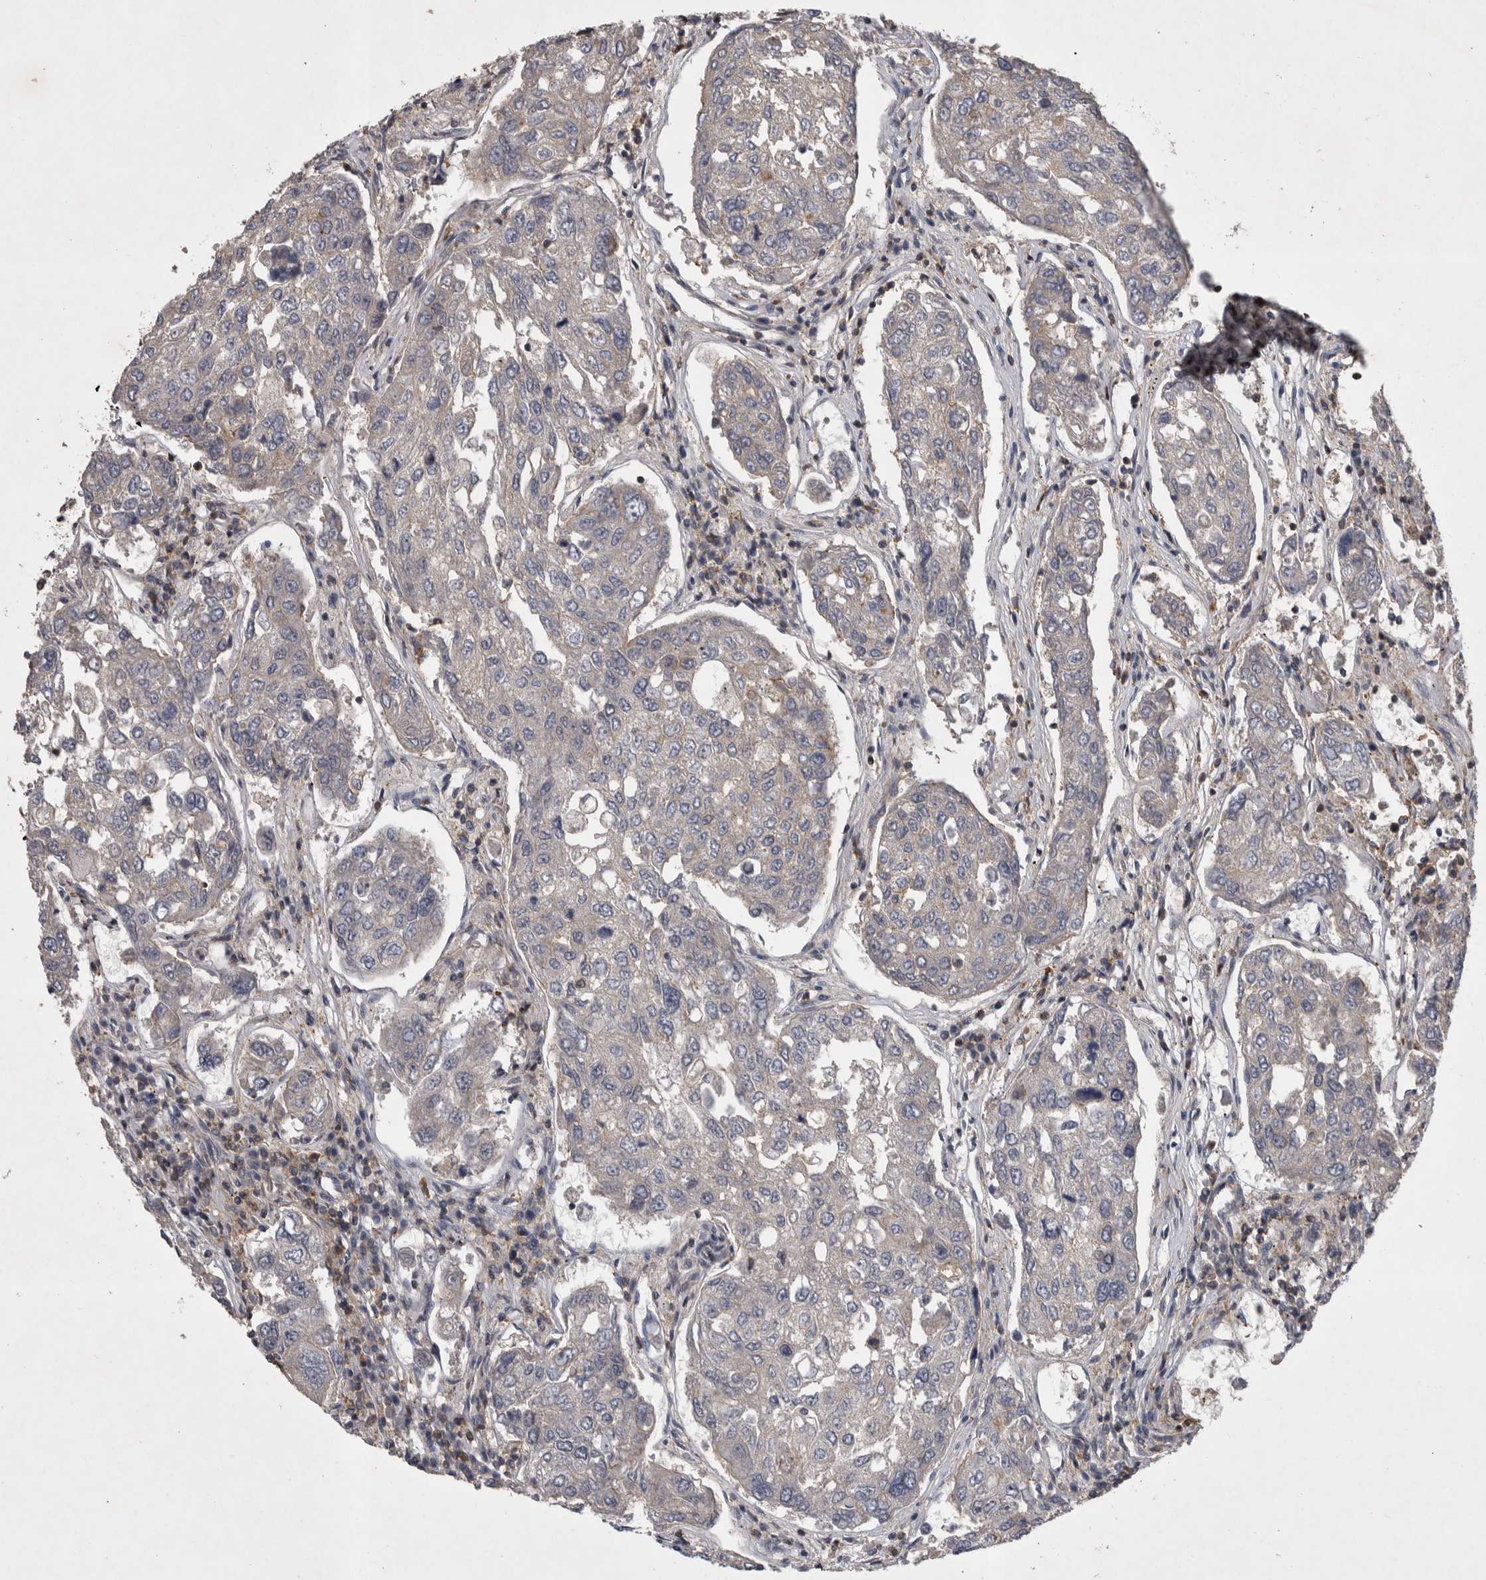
{"staining": {"intensity": "negative", "quantity": "none", "location": "none"}, "tissue": "urothelial cancer", "cell_type": "Tumor cells", "image_type": "cancer", "snomed": [{"axis": "morphology", "description": "Urothelial carcinoma, High grade"}, {"axis": "topography", "description": "Lymph node"}, {"axis": "topography", "description": "Urinary bladder"}], "caption": "There is no significant positivity in tumor cells of urothelial cancer.", "gene": "SPATA48", "patient": {"sex": "male", "age": 51}}